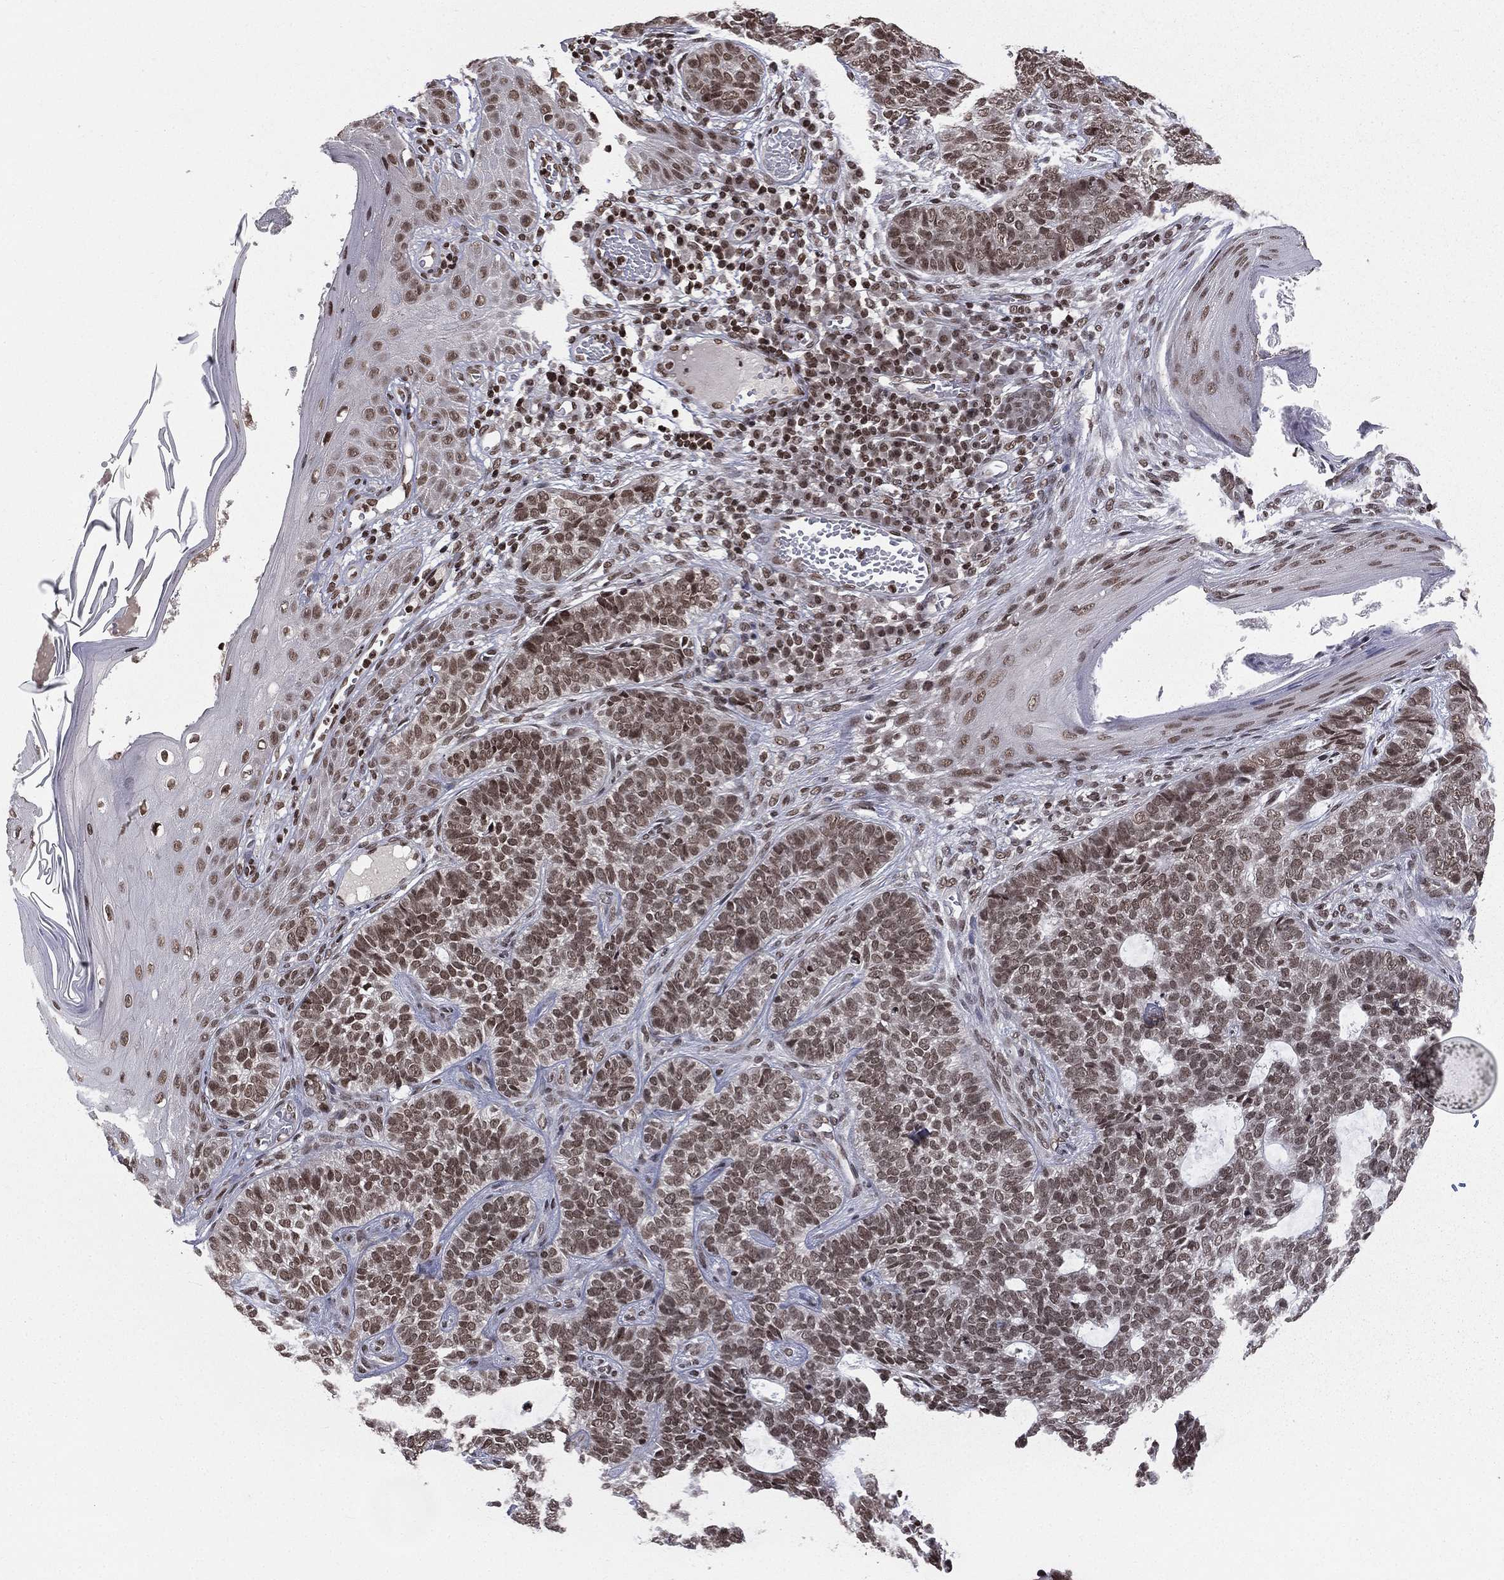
{"staining": {"intensity": "moderate", "quantity": ">75%", "location": "nuclear"}, "tissue": "skin cancer", "cell_type": "Tumor cells", "image_type": "cancer", "snomed": [{"axis": "morphology", "description": "Basal cell carcinoma"}, {"axis": "topography", "description": "Skin"}], "caption": "Human skin cancer (basal cell carcinoma) stained for a protein (brown) reveals moderate nuclear positive positivity in approximately >75% of tumor cells.", "gene": "RFX7", "patient": {"sex": "female", "age": 69}}